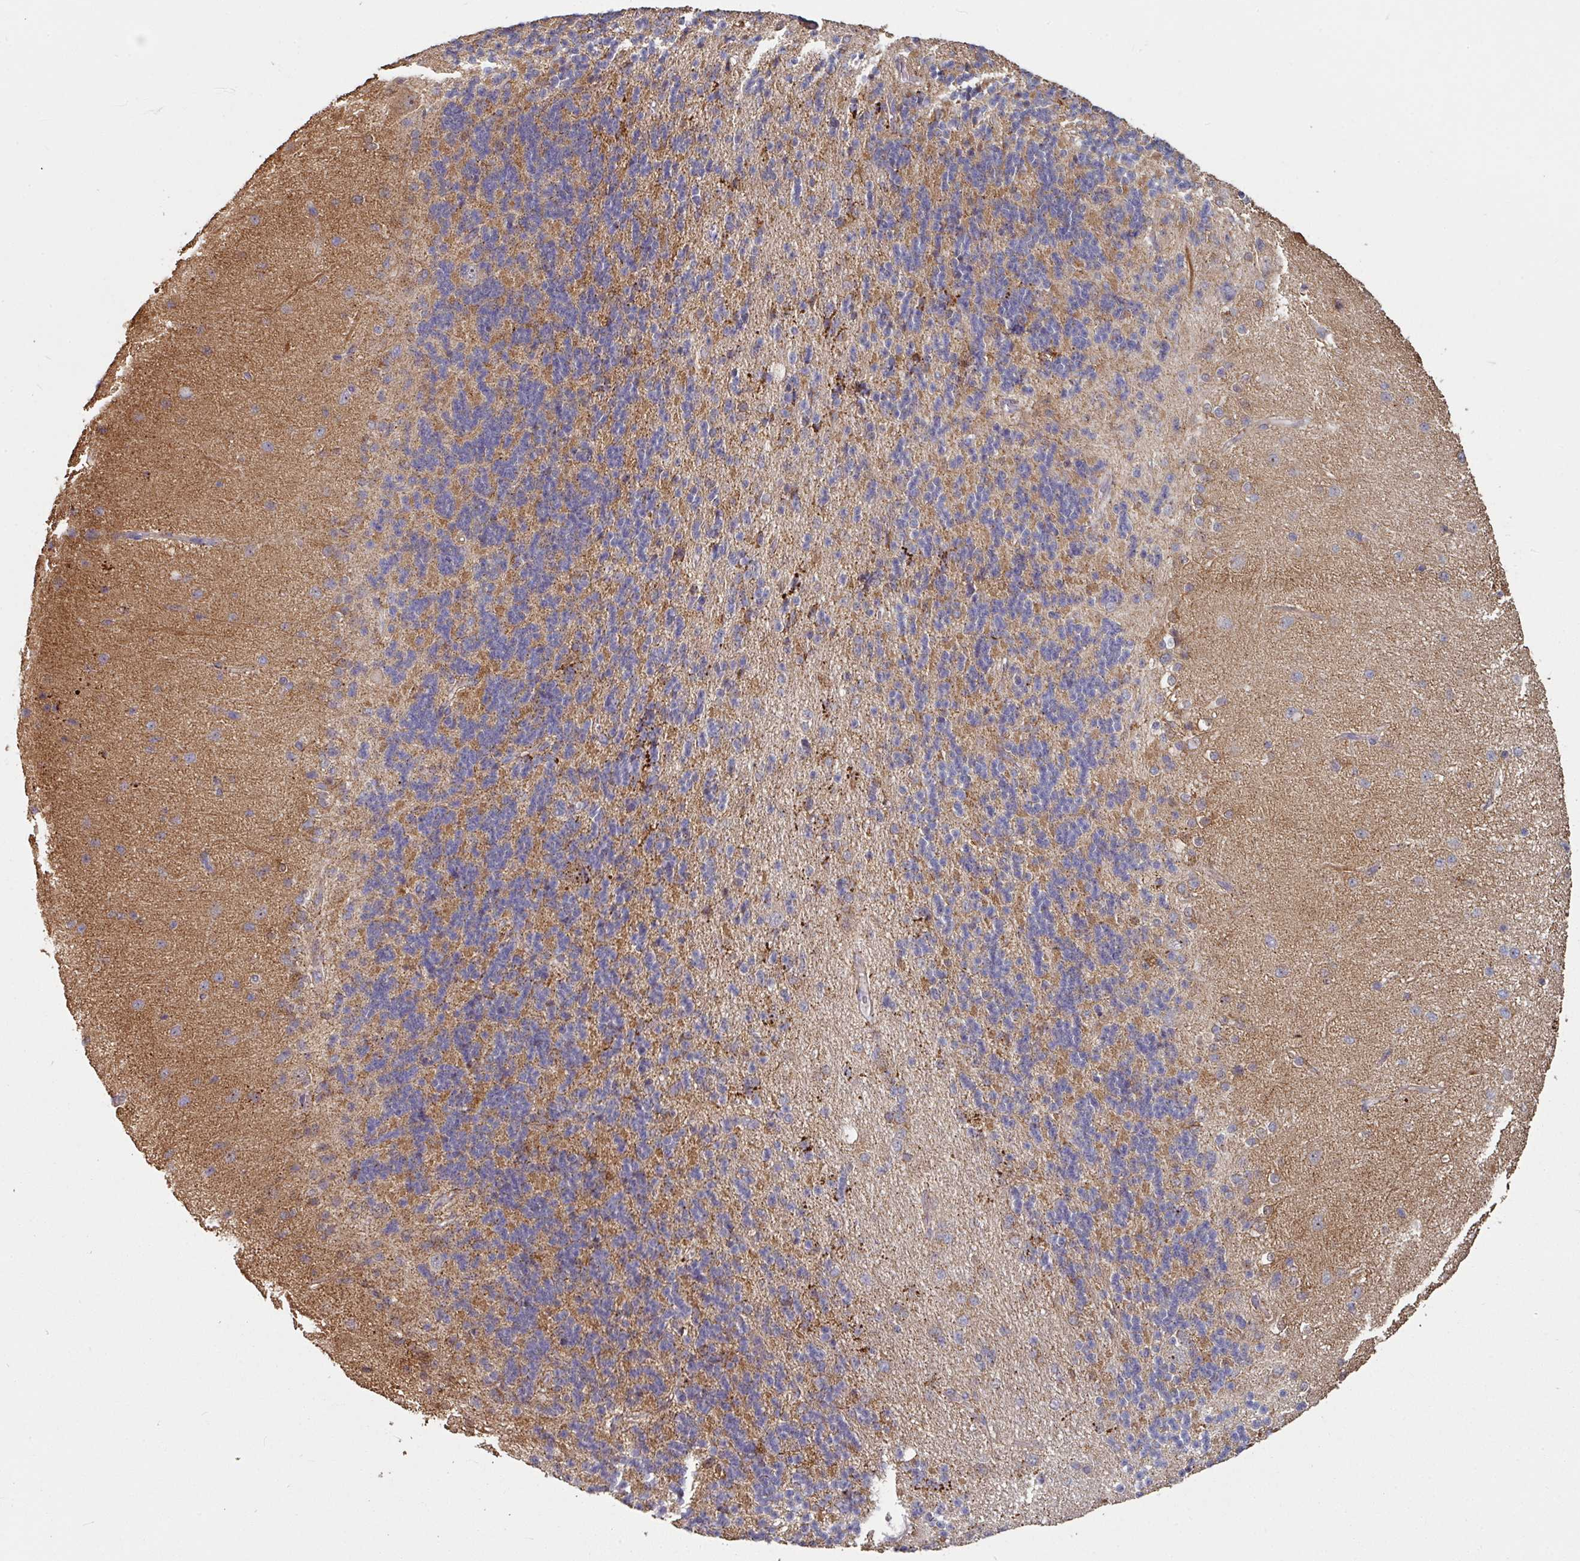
{"staining": {"intensity": "strong", "quantity": "25%-75%", "location": "cytoplasmic/membranous"}, "tissue": "cerebellum", "cell_type": "Cells in granular layer", "image_type": "normal", "snomed": [{"axis": "morphology", "description": "Normal tissue, NOS"}, {"axis": "topography", "description": "Cerebellum"}], "caption": "Approximately 25%-75% of cells in granular layer in benign cerebellum show strong cytoplasmic/membranous protein positivity as visualized by brown immunohistochemical staining.", "gene": "OR2D3", "patient": {"sex": "female", "age": 29}}